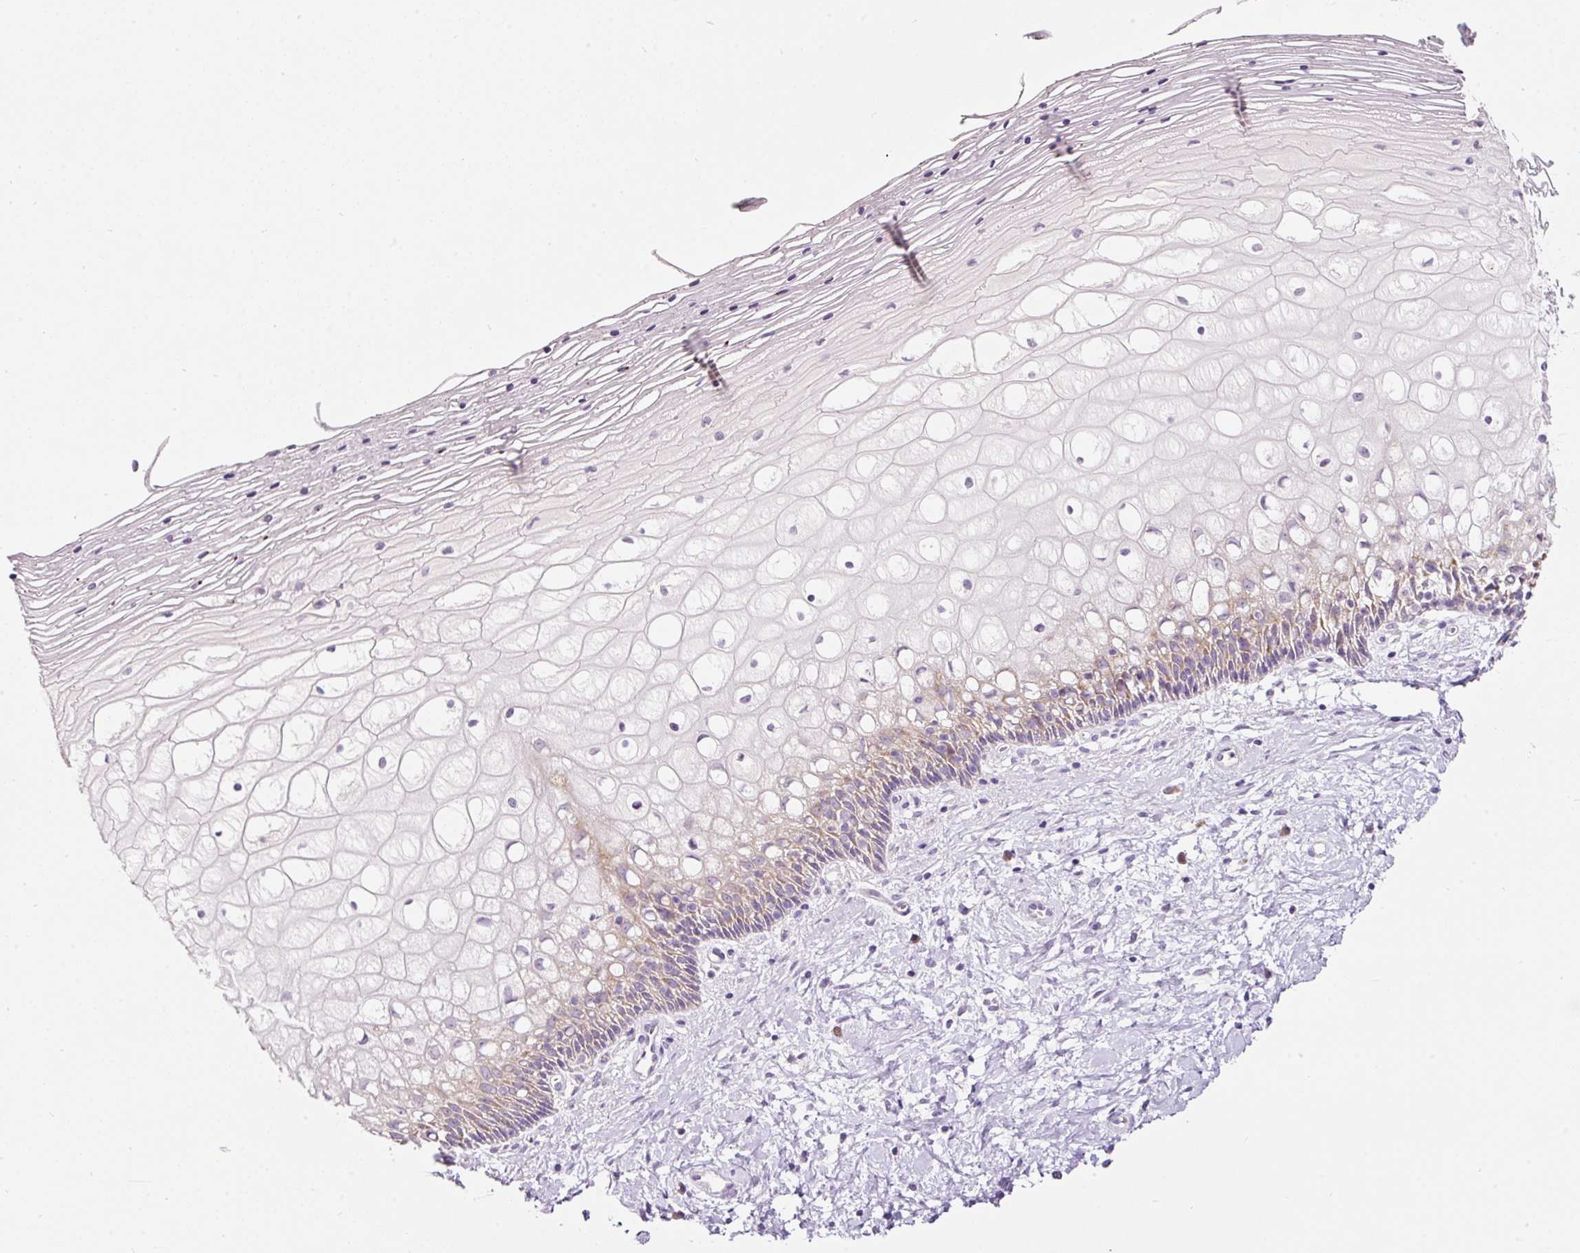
{"staining": {"intensity": "negative", "quantity": "none", "location": "none"}, "tissue": "cervix", "cell_type": "Glandular cells", "image_type": "normal", "snomed": [{"axis": "morphology", "description": "Normal tissue, NOS"}, {"axis": "topography", "description": "Cervix"}], "caption": "Glandular cells show no significant positivity in benign cervix.", "gene": "RSPO2", "patient": {"sex": "female", "age": 36}}